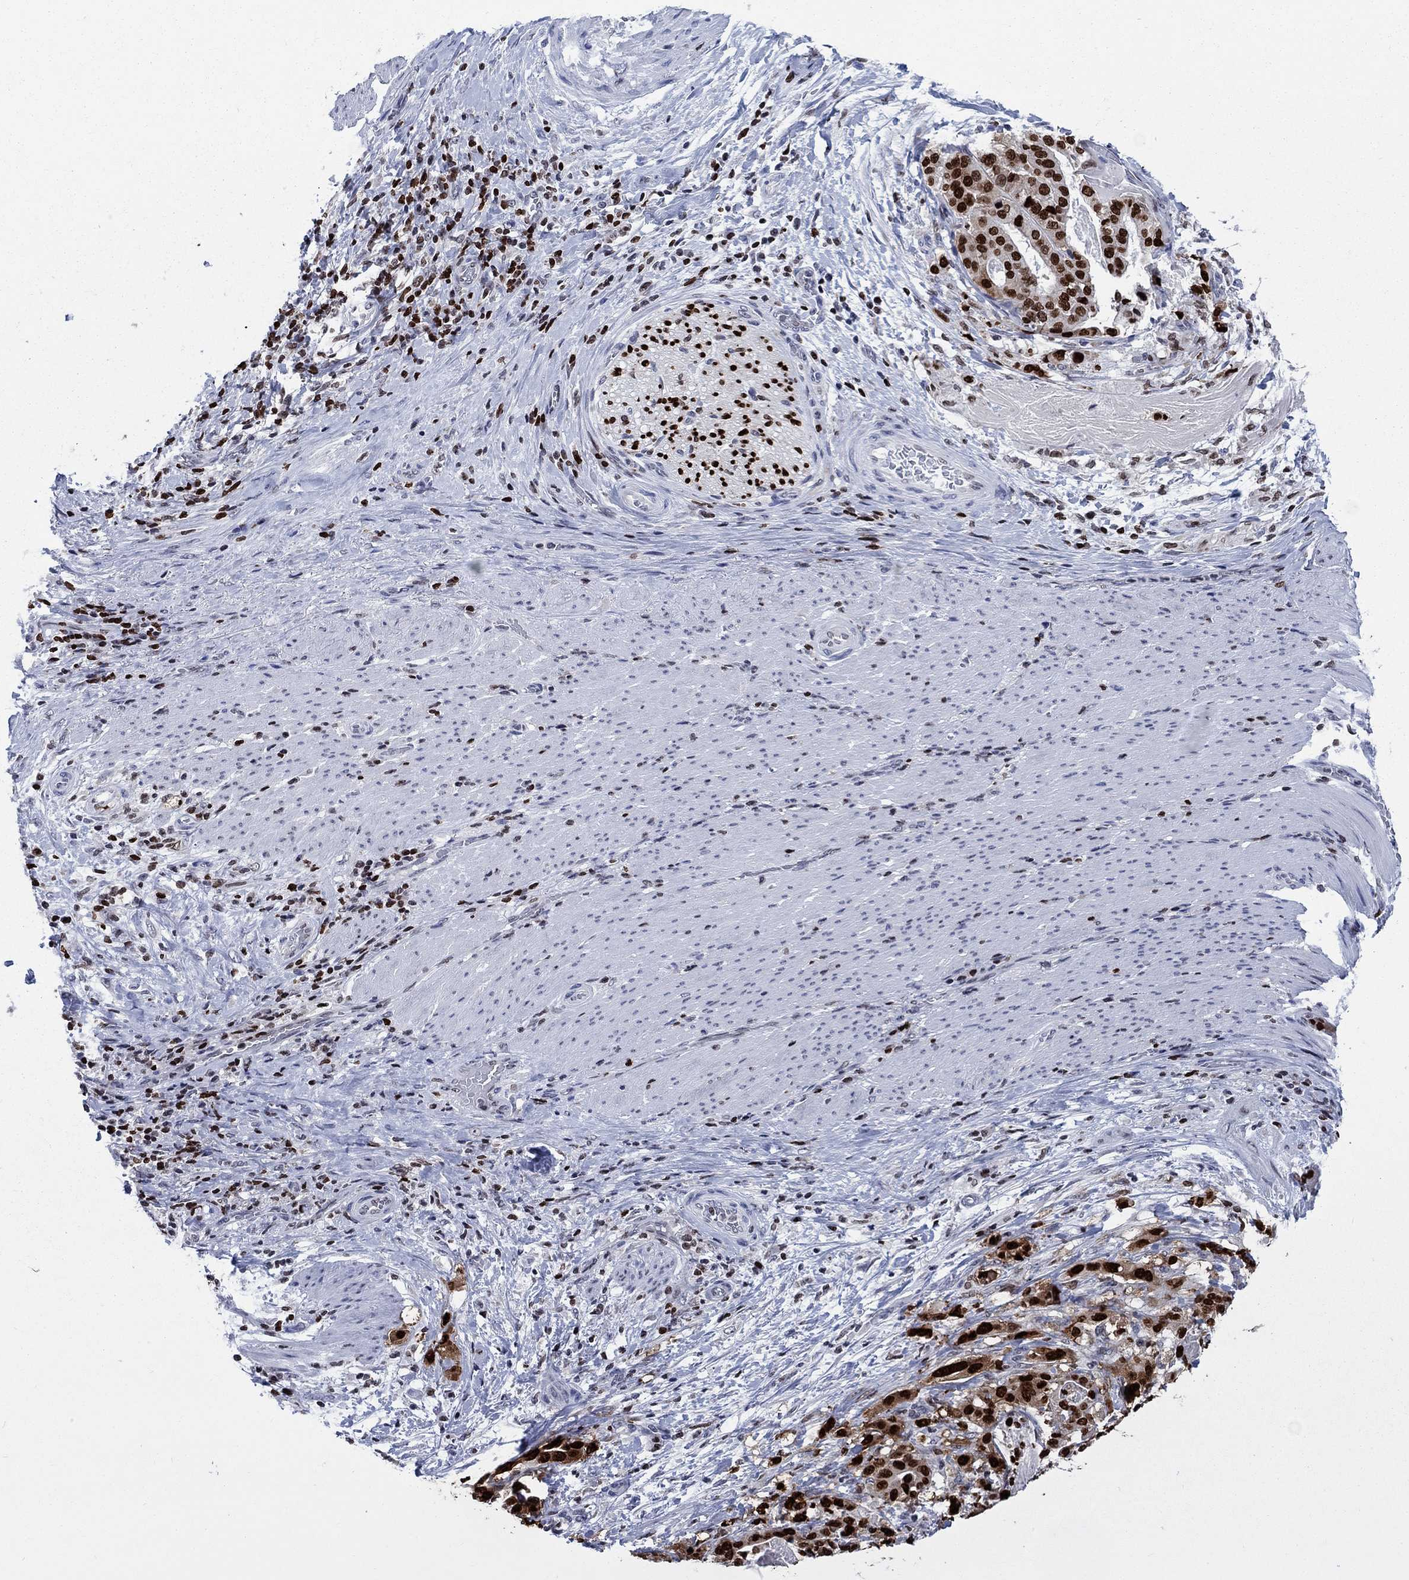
{"staining": {"intensity": "strong", "quantity": ">75%", "location": "nuclear"}, "tissue": "stomach cancer", "cell_type": "Tumor cells", "image_type": "cancer", "snomed": [{"axis": "morphology", "description": "Adenocarcinoma, NOS"}, {"axis": "topography", "description": "Stomach"}], "caption": "Immunohistochemistry (DAB) staining of human adenocarcinoma (stomach) reveals strong nuclear protein expression in about >75% of tumor cells.", "gene": "HMGA1", "patient": {"sex": "male", "age": 48}}